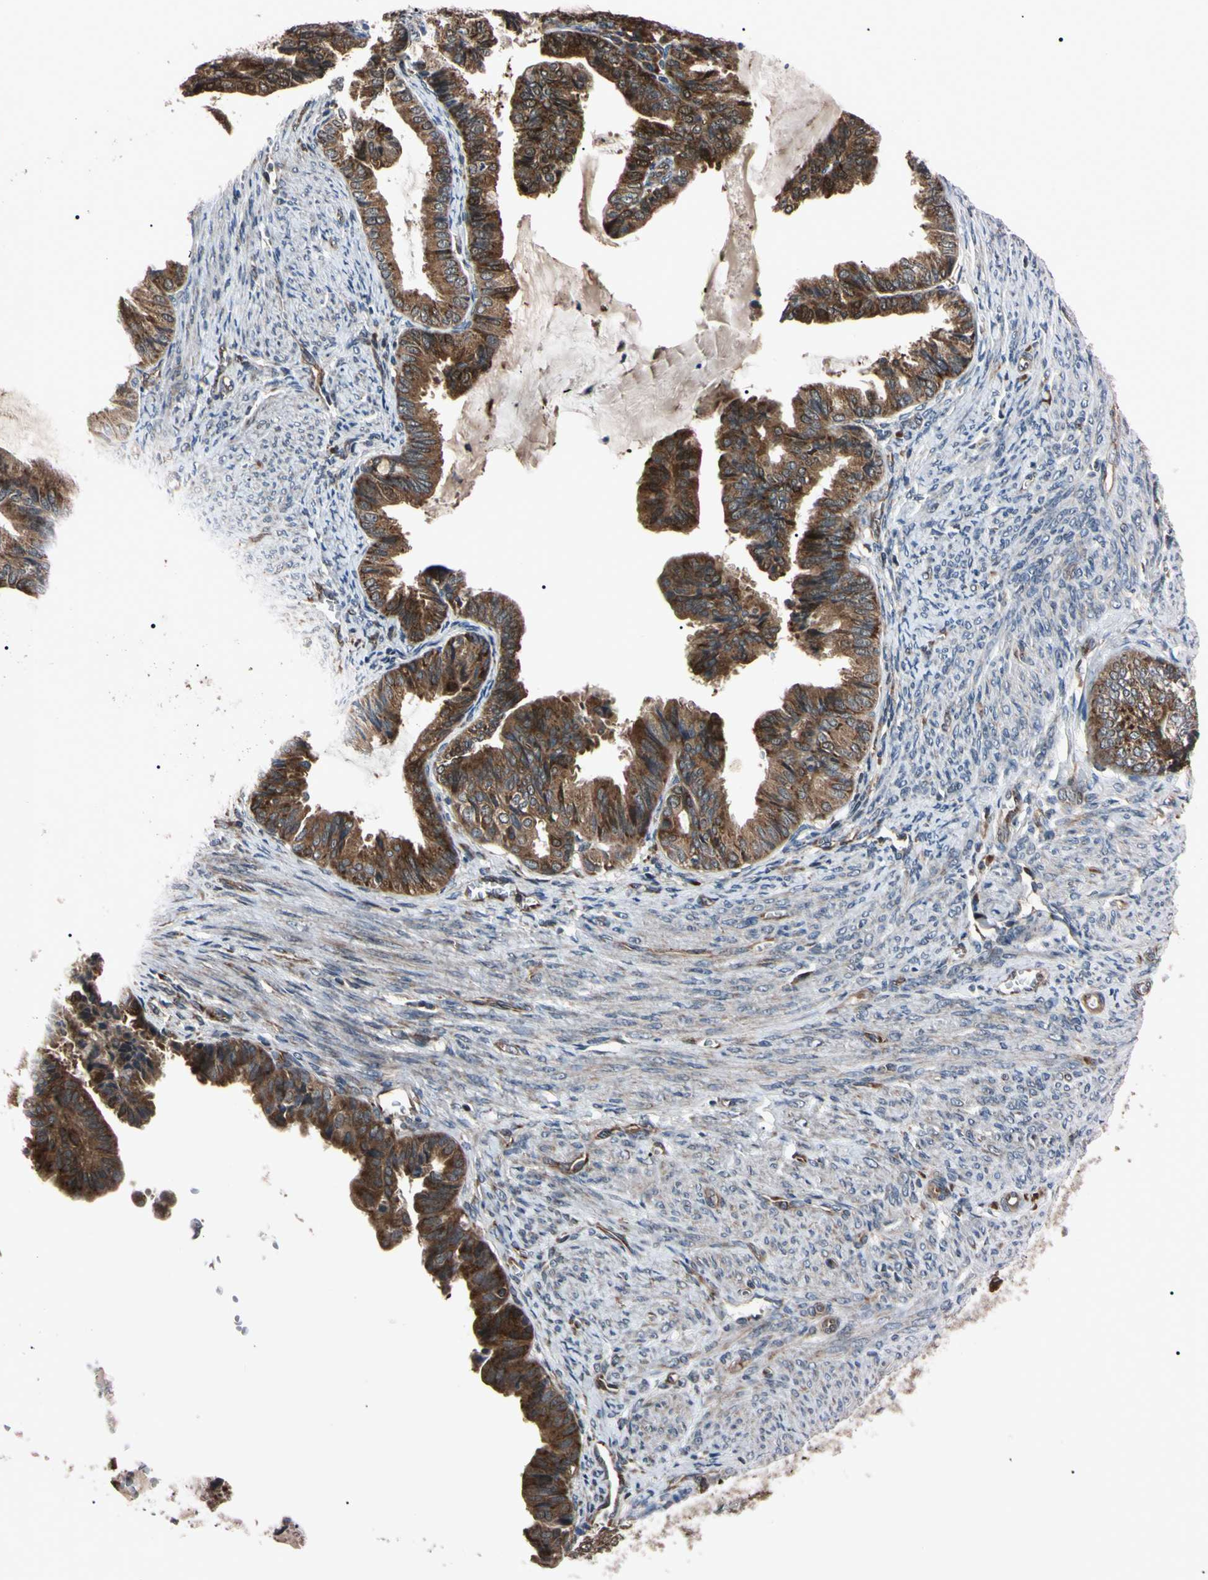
{"staining": {"intensity": "strong", "quantity": ">75%", "location": "cytoplasmic/membranous"}, "tissue": "endometrial cancer", "cell_type": "Tumor cells", "image_type": "cancer", "snomed": [{"axis": "morphology", "description": "Adenocarcinoma, NOS"}, {"axis": "topography", "description": "Endometrium"}], "caption": "Endometrial adenocarcinoma stained with a brown dye shows strong cytoplasmic/membranous positive positivity in approximately >75% of tumor cells.", "gene": "GUCY1B1", "patient": {"sex": "female", "age": 86}}